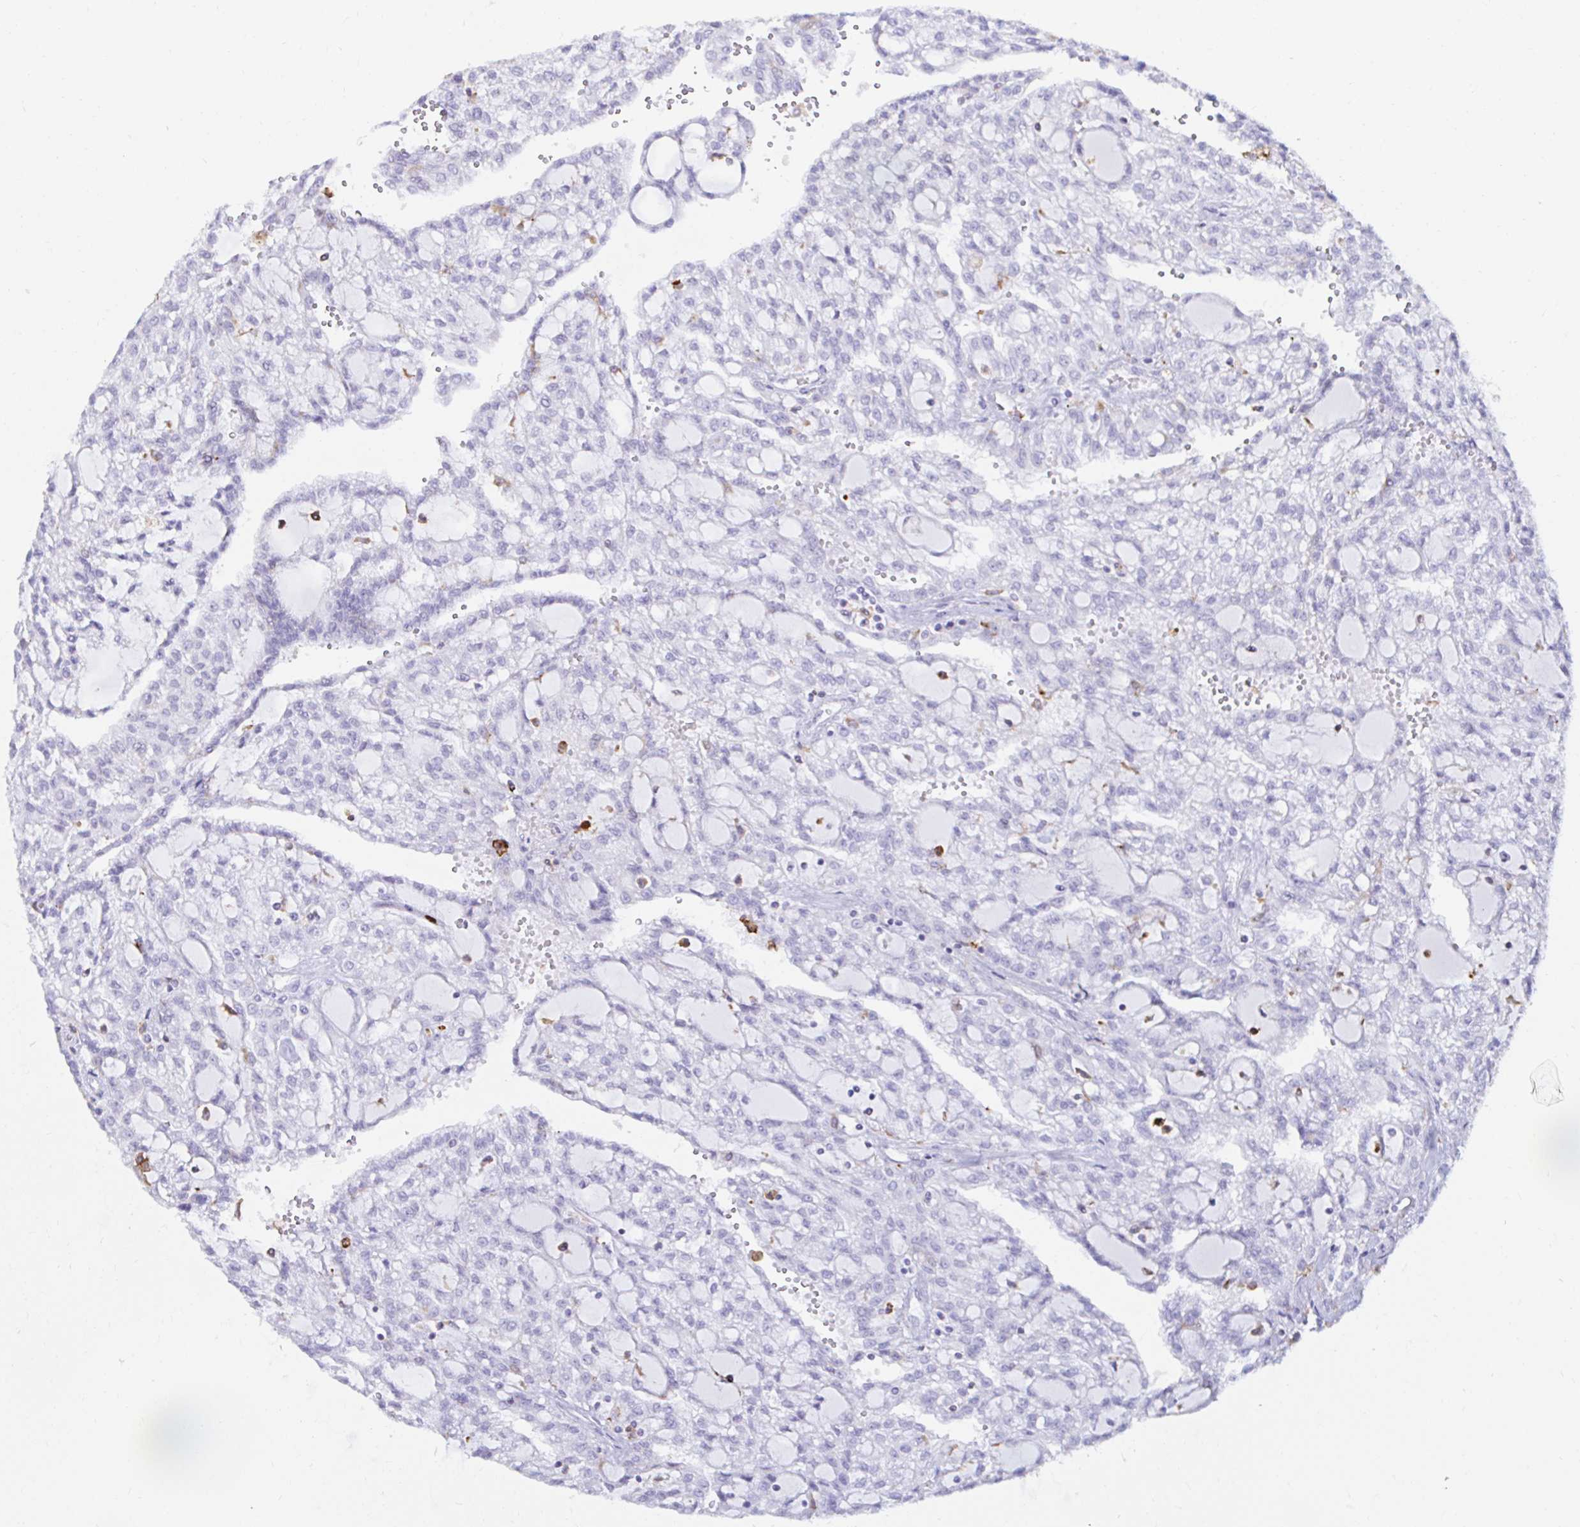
{"staining": {"intensity": "negative", "quantity": "none", "location": "none"}, "tissue": "renal cancer", "cell_type": "Tumor cells", "image_type": "cancer", "snomed": [{"axis": "morphology", "description": "Adenocarcinoma, NOS"}, {"axis": "topography", "description": "Kidney"}], "caption": "Tumor cells are negative for protein expression in human renal cancer (adenocarcinoma). (Brightfield microscopy of DAB (3,3'-diaminobenzidine) immunohistochemistry (IHC) at high magnification).", "gene": "CYBB", "patient": {"sex": "male", "age": 63}}